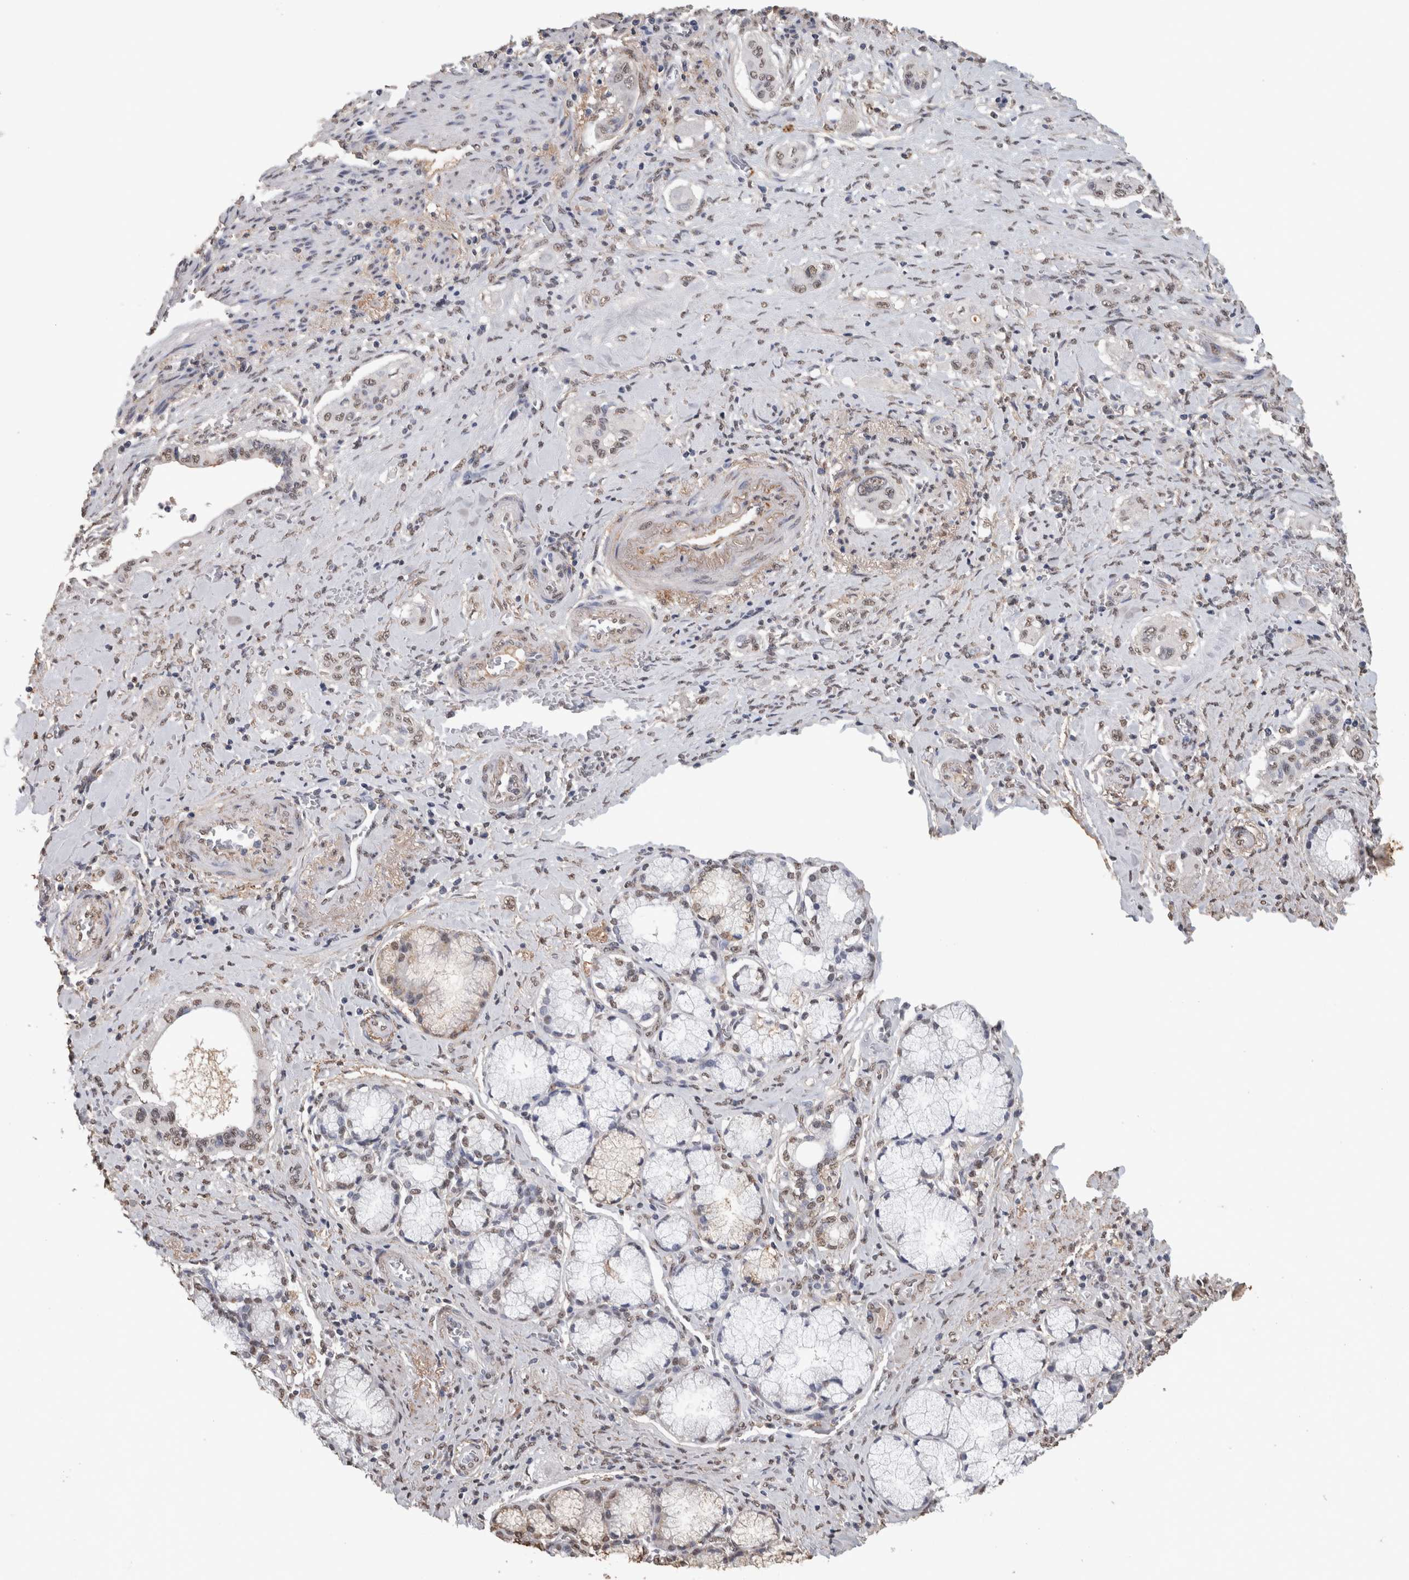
{"staining": {"intensity": "weak", "quantity": ">75%", "location": "nuclear"}, "tissue": "pancreatic cancer", "cell_type": "Tumor cells", "image_type": "cancer", "snomed": [{"axis": "morphology", "description": "Adenocarcinoma, NOS"}, {"axis": "topography", "description": "Pancreas"}], "caption": "Weak nuclear positivity is appreciated in about >75% of tumor cells in pancreatic cancer.", "gene": "LTBP1", "patient": {"sex": "male", "age": 77}}